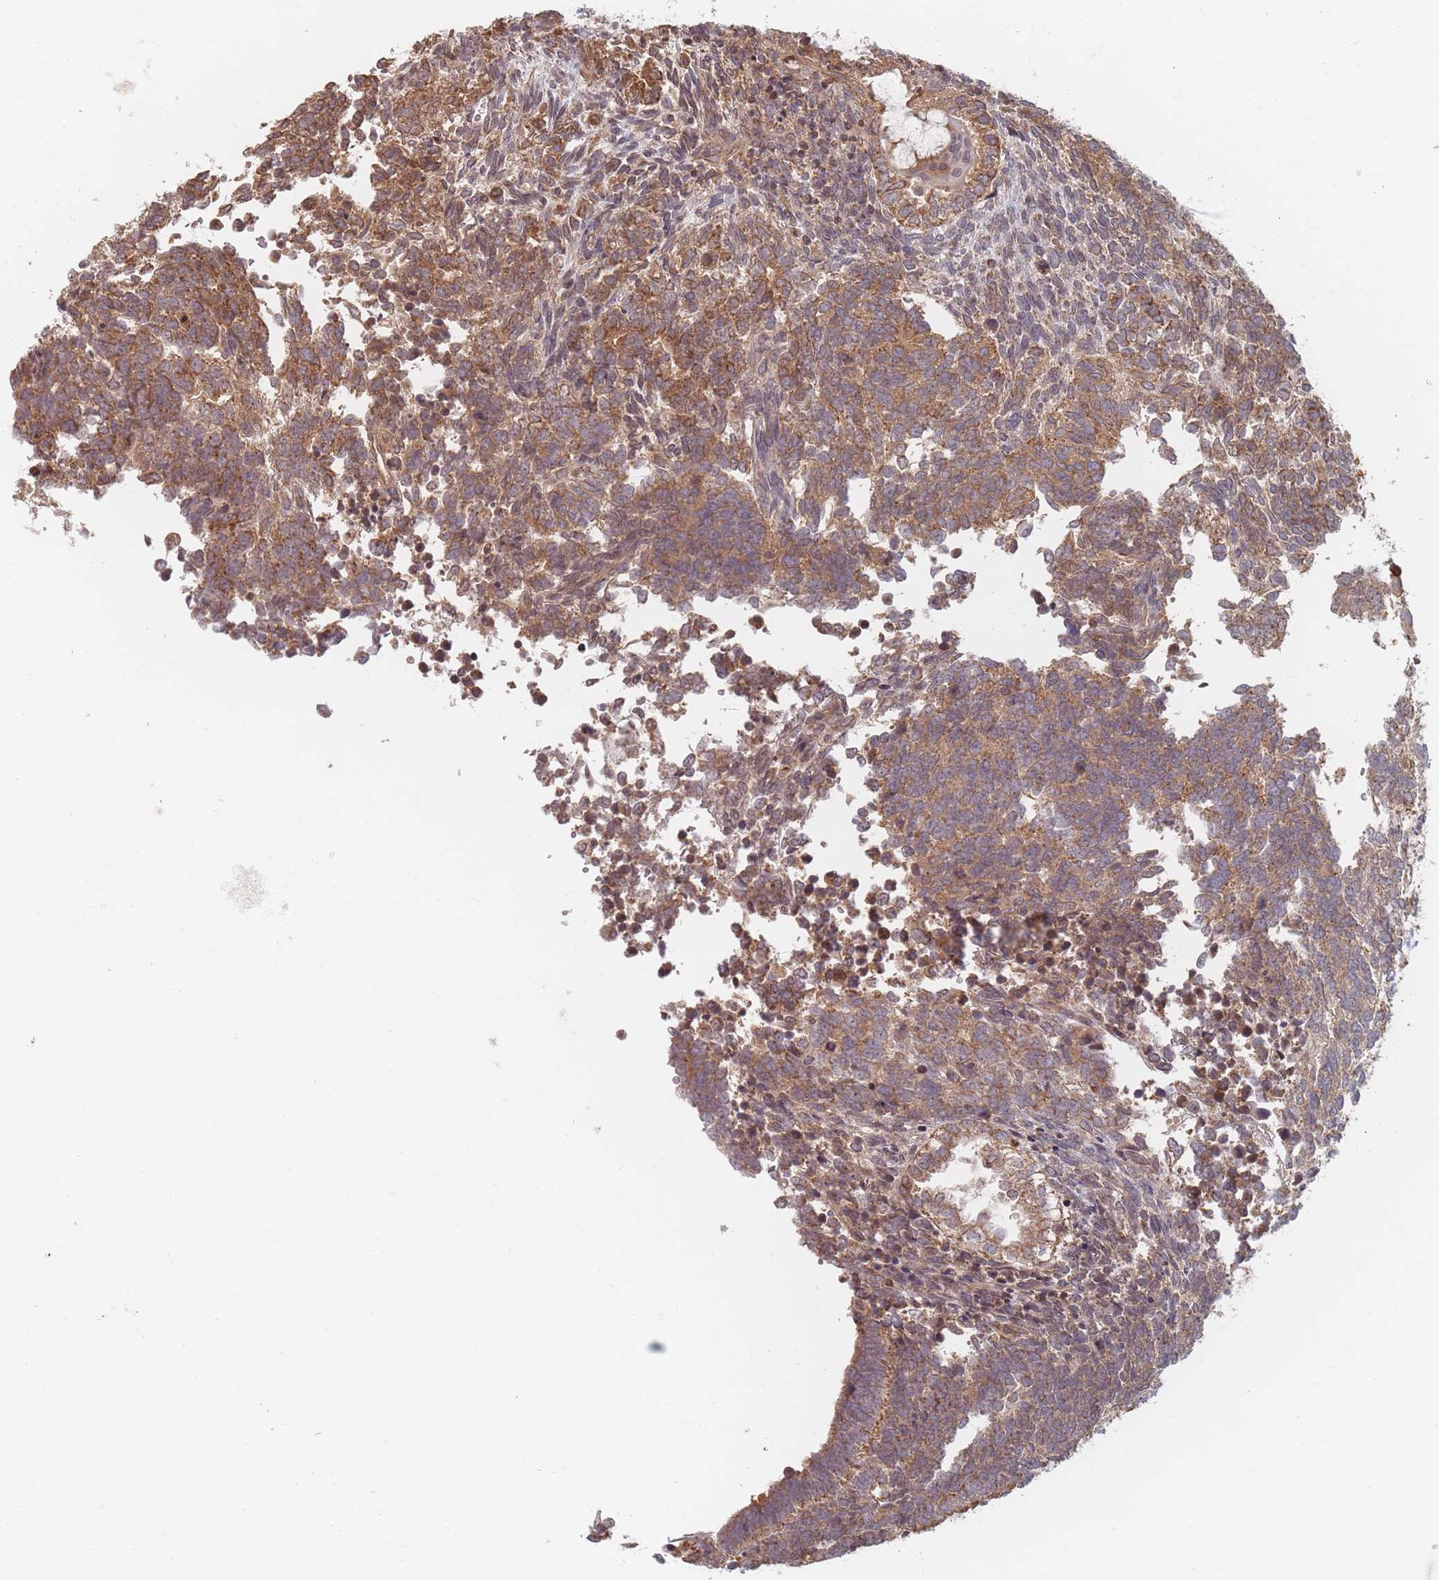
{"staining": {"intensity": "moderate", "quantity": ">75%", "location": "cytoplasmic/membranous"}, "tissue": "testis cancer", "cell_type": "Tumor cells", "image_type": "cancer", "snomed": [{"axis": "morphology", "description": "Carcinoma, Embryonal, NOS"}, {"axis": "topography", "description": "Testis"}], "caption": "Tumor cells demonstrate medium levels of moderate cytoplasmic/membranous expression in about >75% of cells in human testis embryonal carcinoma.", "gene": "OR2M4", "patient": {"sex": "male", "age": 23}}